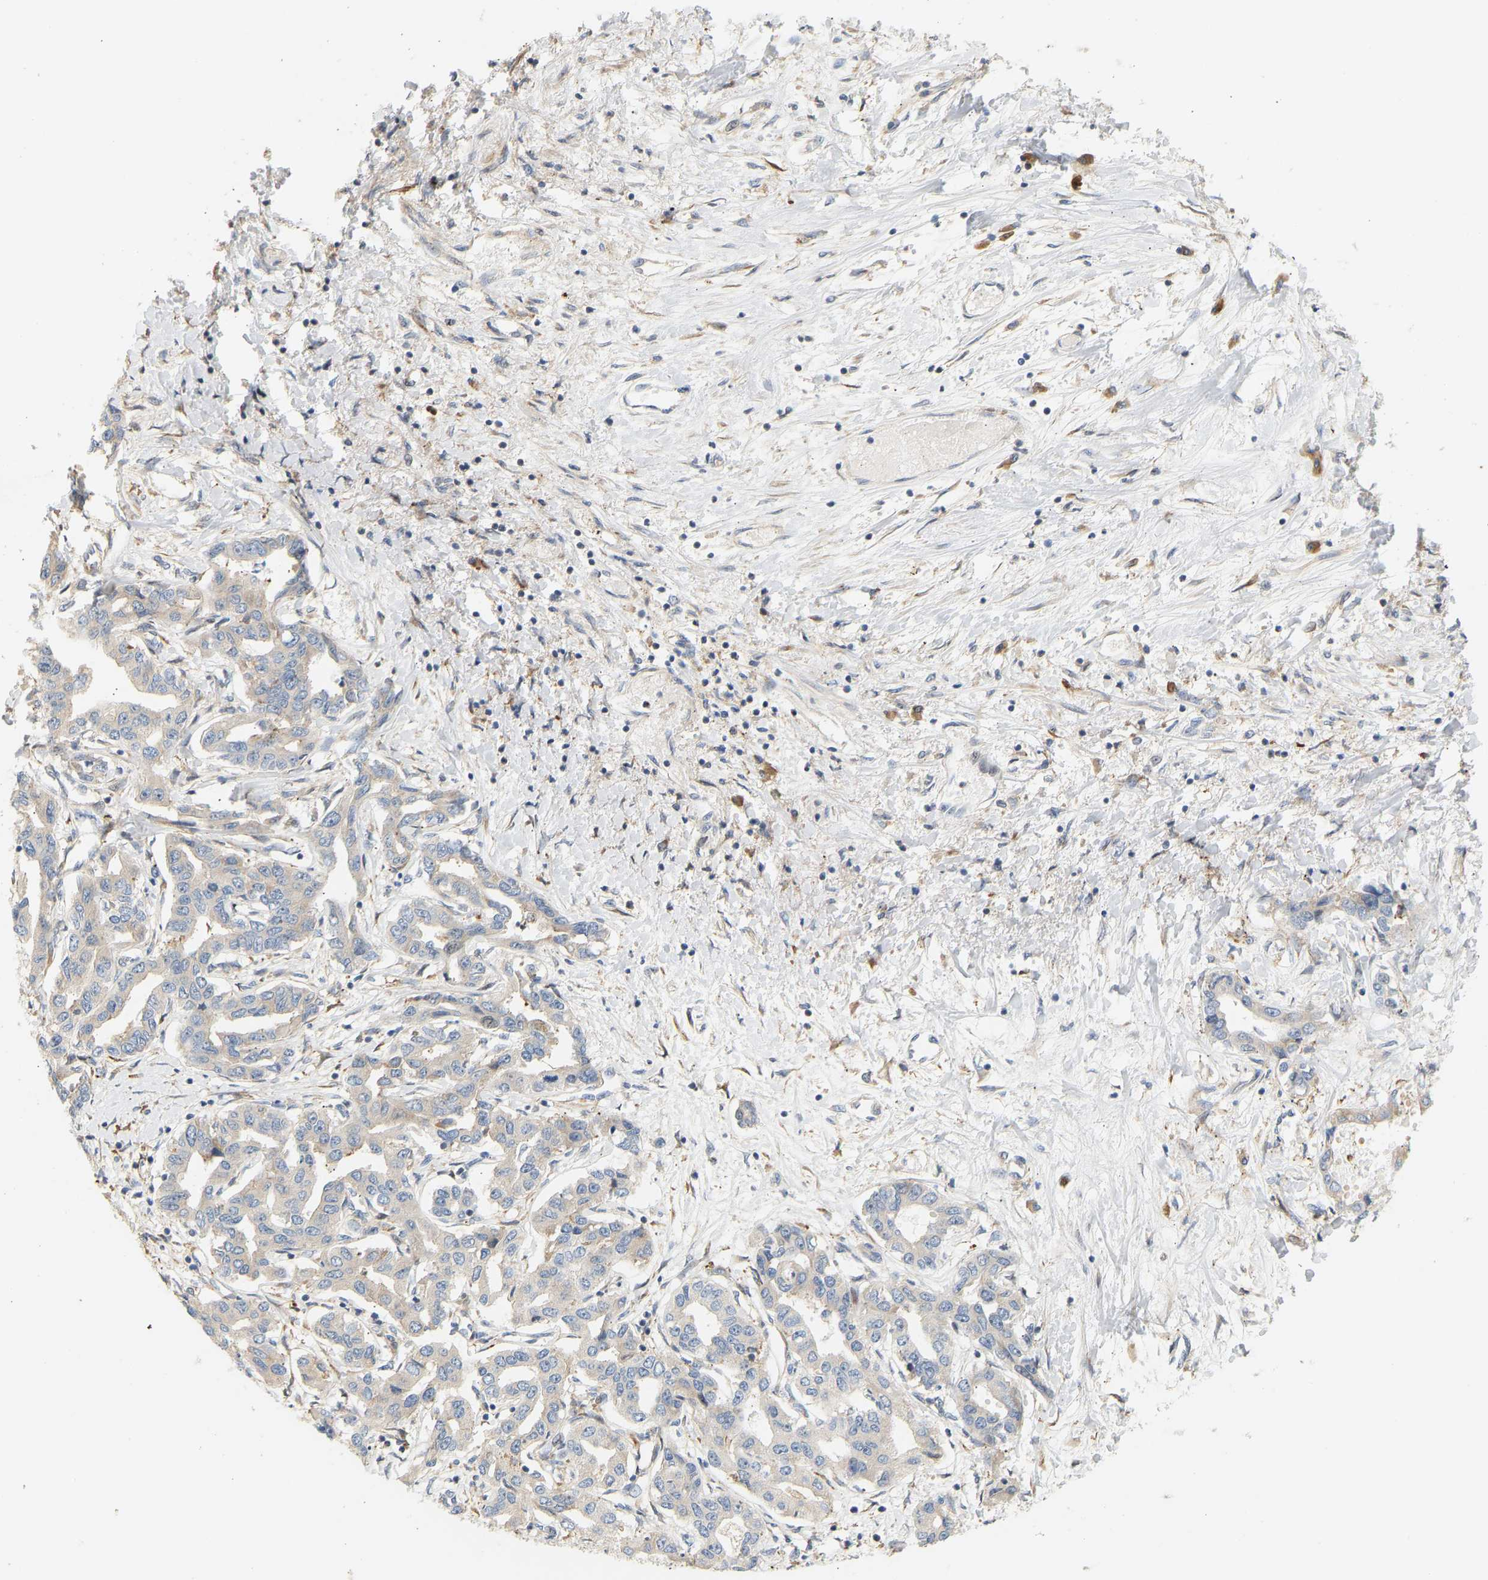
{"staining": {"intensity": "weak", "quantity": "25%-75%", "location": "cytoplasmic/membranous"}, "tissue": "liver cancer", "cell_type": "Tumor cells", "image_type": "cancer", "snomed": [{"axis": "morphology", "description": "Cholangiocarcinoma"}, {"axis": "topography", "description": "Liver"}], "caption": "High-magnification brightfield microscopy of liver cholangiocarcinoma stained with DAB (brown) and counterstained with hematoxylin (blue). tumor cells exhibit weak cytoplasmic/membranous staining is identified in about25%-75% of cells. The staining was performed using DAB (3,3'-diaminobenzidine), with brown indicating positive protein expression. Nuclei are stained blue with hematoxylin.", "gene": "RPS14", "patient": {"sex": "male", "age": 59}}